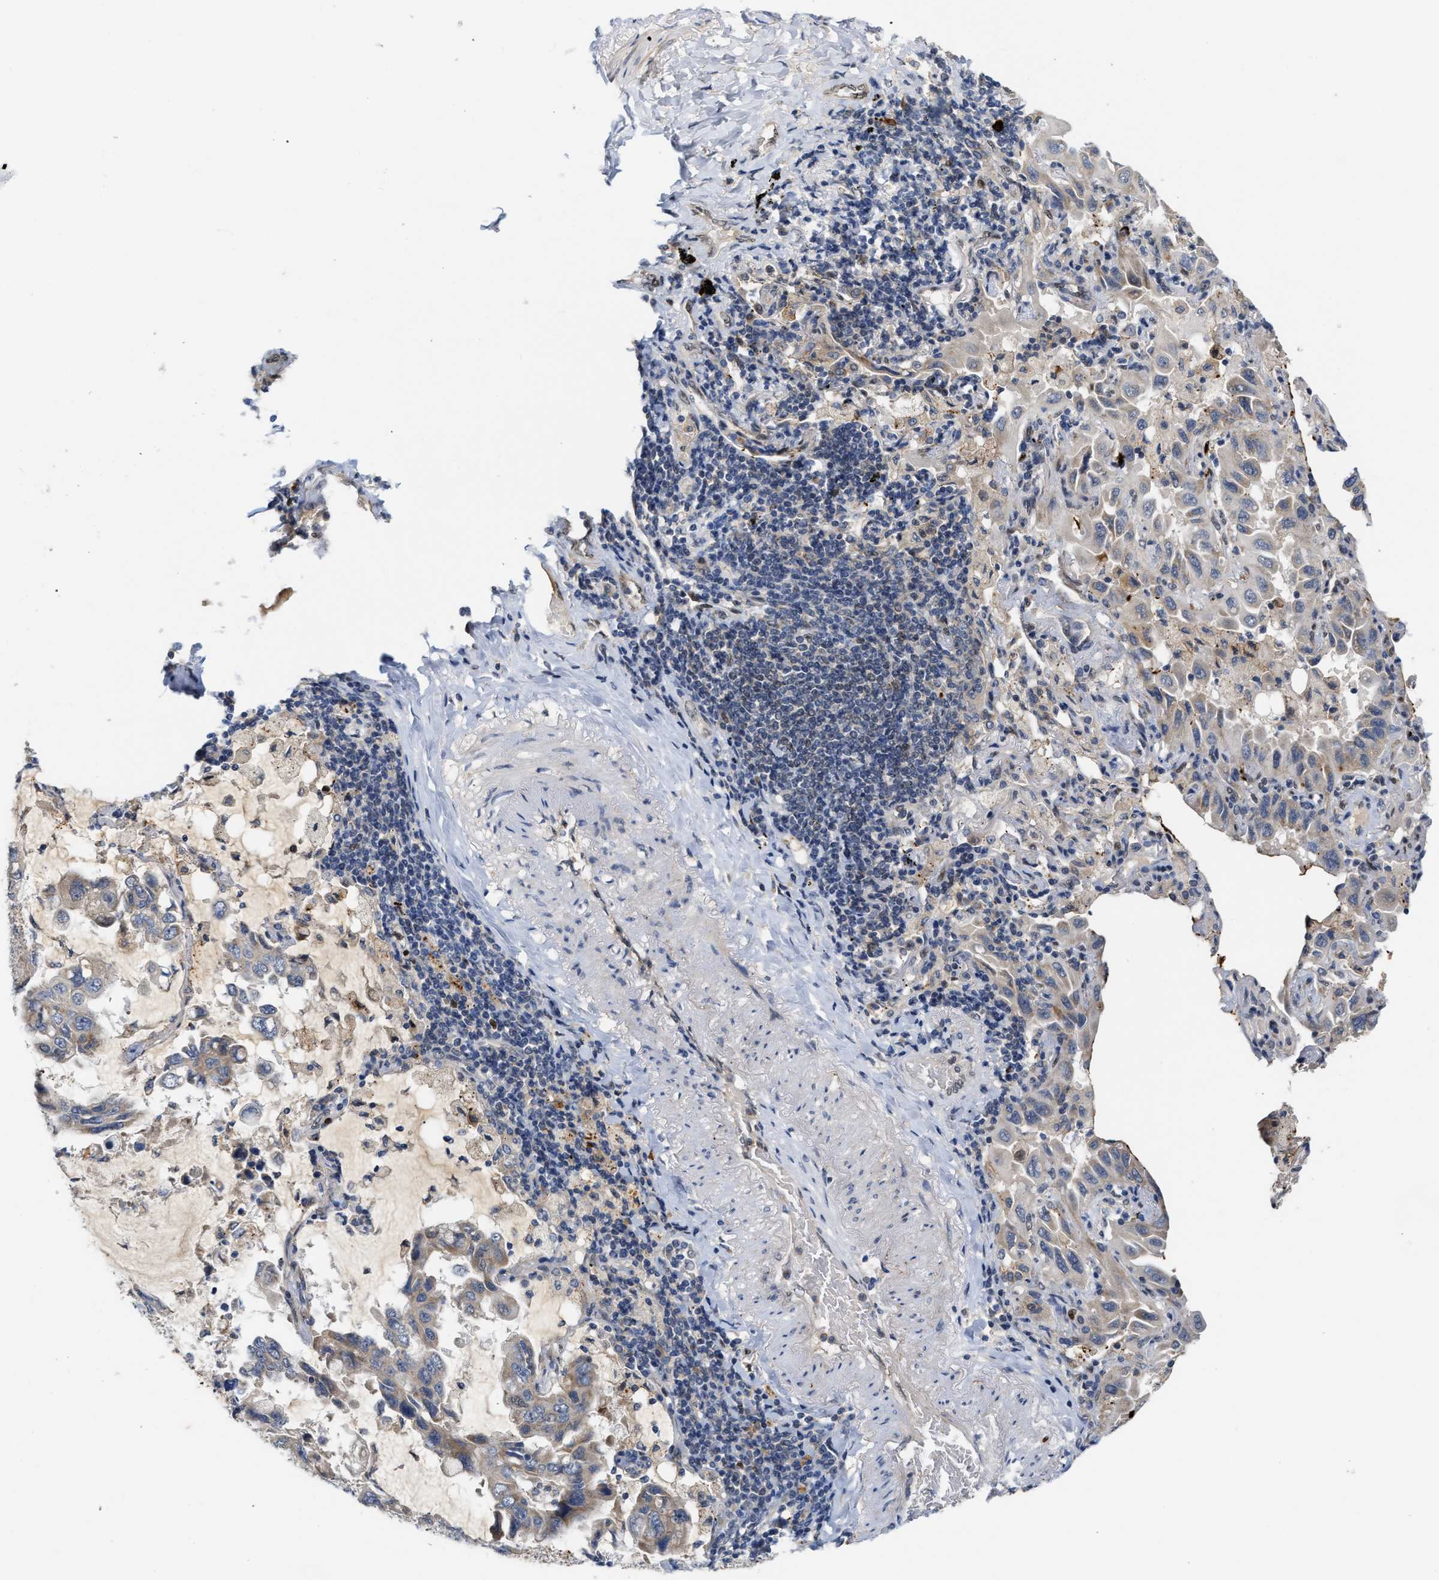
{"staining": {"intensity": "weak", "quantity": "<25%", "location": "cytoplasmic/membranous"}, "tissue": "lung cancer", "cell_type": "Tumor cells", "image_type": "cancer", "snomed": [{"axis": "morphology", "description": "Adenocarcinoma, NOS"}, {"axis": "topography", "description": "Lung"}], "caption": "A histopathology image of human lung cancer (adenocarcinoma) is negative for staining in tumor cells. Nuclei are stained in blue.", "gene": "TCF4", "patient": {"sex": "male", "age": 64}}